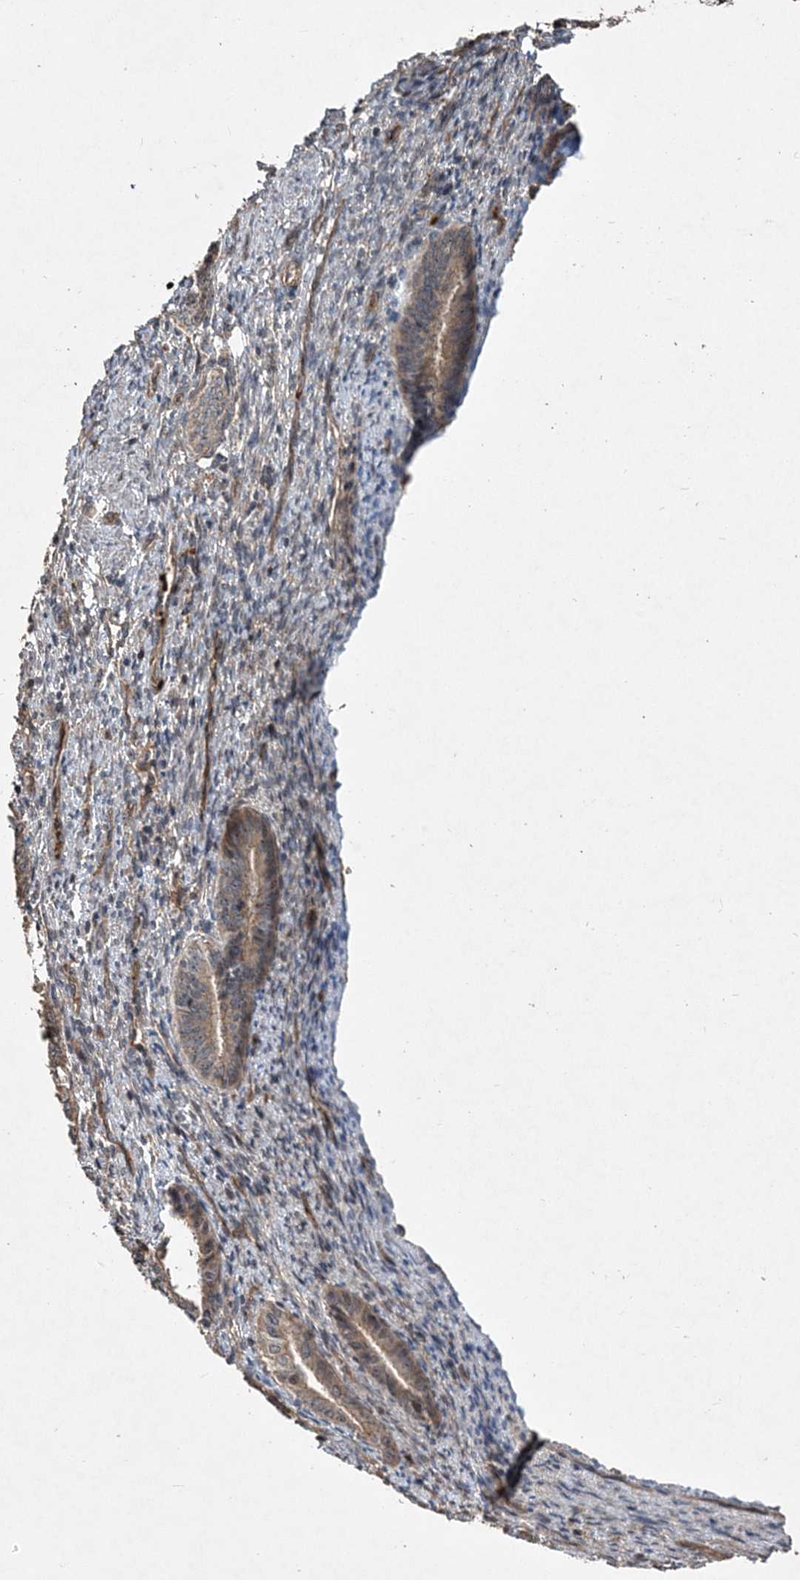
{"staining": {"intensity": "moderate", "quantity": ">75%", "location": "cytoplasmic/membranous"}, "tissue": "endometrial cancer", "cell_type": "Tumor cells", "image_type": "cancer", "snomed": [{"axis": "morphology", "description": "Adenocarcinoma, NOS"}, {"axis": "topography", "description": "Endometrium"}], "caption": "Adenocarcinoma (endometrial) was stained to show a protein in brown. There is medium levels of moderate cytoplasmic/membranous positivity in approximately >75% of tumor cells. (IHC, brightfield microscopy, high magnification).", "gene": "HYCC2", "patient": {"sex": "female", "age": 51}}